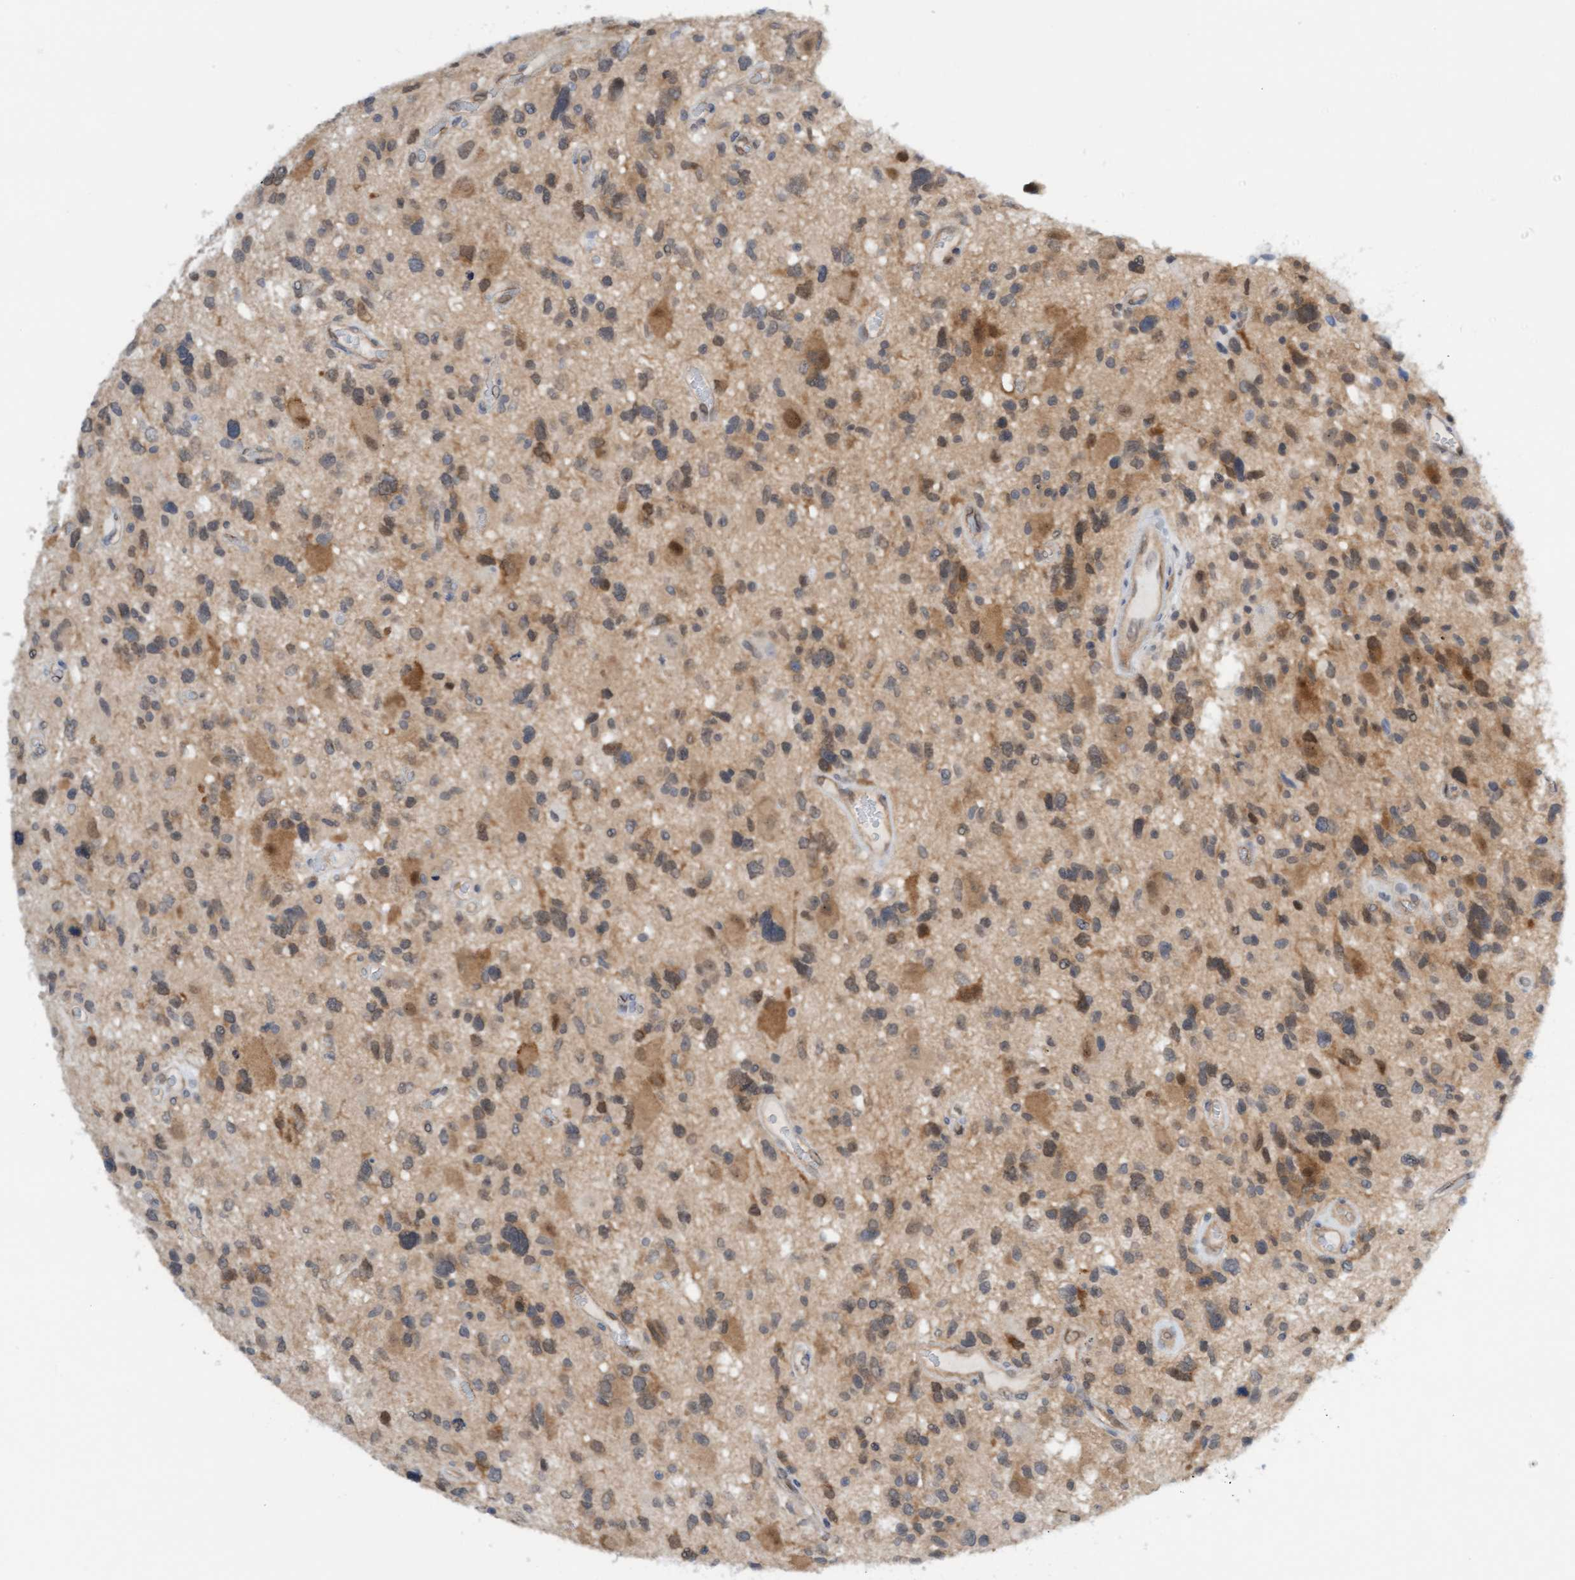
{"staining": {"intensity": "moderate", "quantity": ">75%", "location": "cytoplasmic/membranous"}, "tissue": "glioma", "cell_type": "Tumor cells", "image_type": "cancer", "snomed": [{"axis": "morphology", "description": "Glioma, malignant, High grade"}, {"axis": "topography", "description": "Brain"}], "caption": "Glioma tissue reveals moderate cytoplasmic/membranous staining in about >75% of tumor cells", "gene": "AMZ2", "patient": {"sex": "male", "age": 33}}